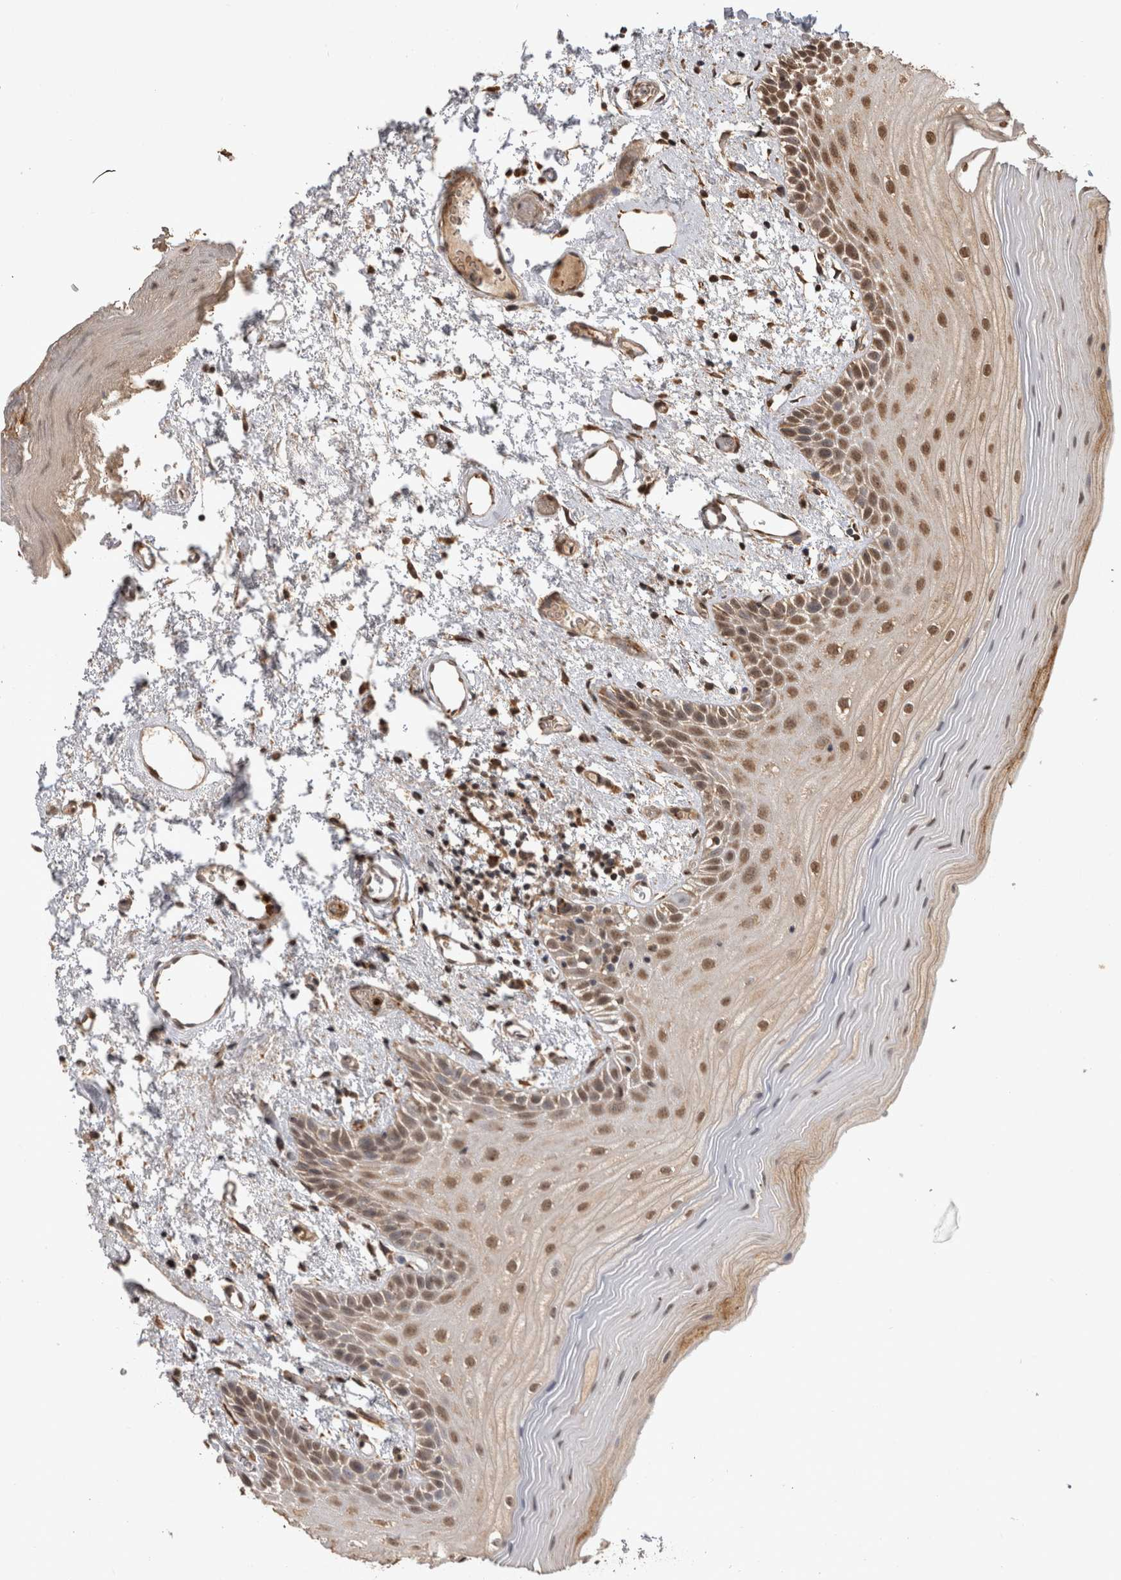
{"staining": {"intensity": "moderate", "quantity": ">75%", "location": "nuclear"}, "tissue": "oral mucosa", "cell_type": "Squamous epithelial cells", "image_type": "normal", "snomed": [{"axis": "morphology", "description": "Normal tissue, NOS"}, {"axis": "topography", "description": "Oral tissue"}], "caption": "Immunohistochemical staining of normal oral mucosa shows moderate nuclear protein expression in about >75% of squamous epithelial cells.", "gene": "PAK4", "patient": {"sex": "male", "age": 52}}